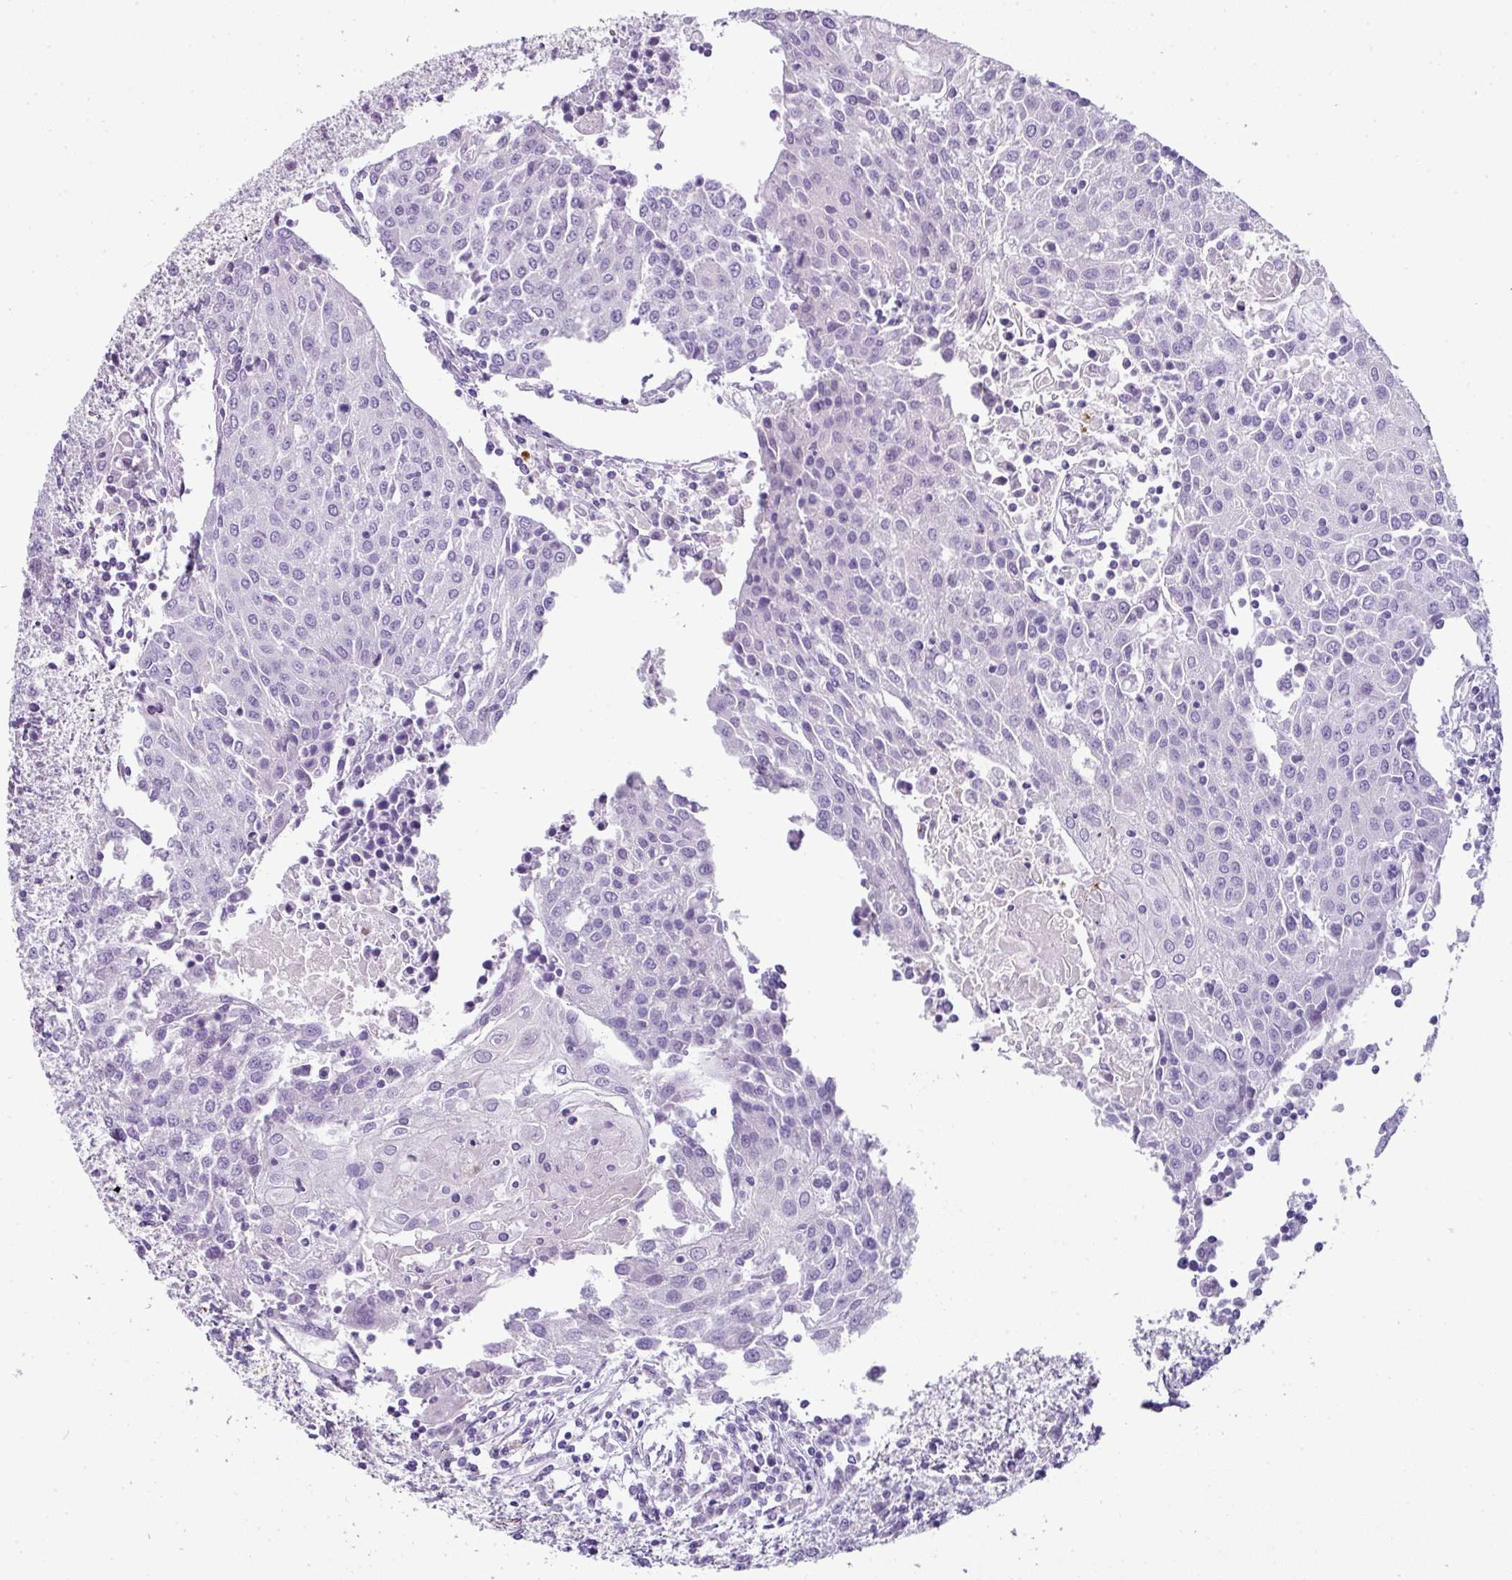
{"staining": {"intensity": "negative", "quantity": "none", "location": "none"}, "tissue": "urothelial cancer", "cell_type": "Tumor cells", "image_type": "cancer", "snomed": [{"axis": "morphology", "description": "Urothelial carcinoma, High grade"}, {"axis": "topography", "description": "Urinary bladder"}], "caption": "Tumor cells are negative for brown protein staining in urothelial cancer.", "gene": "CTSG", "patient": {"sex": "female", "age": 85}}